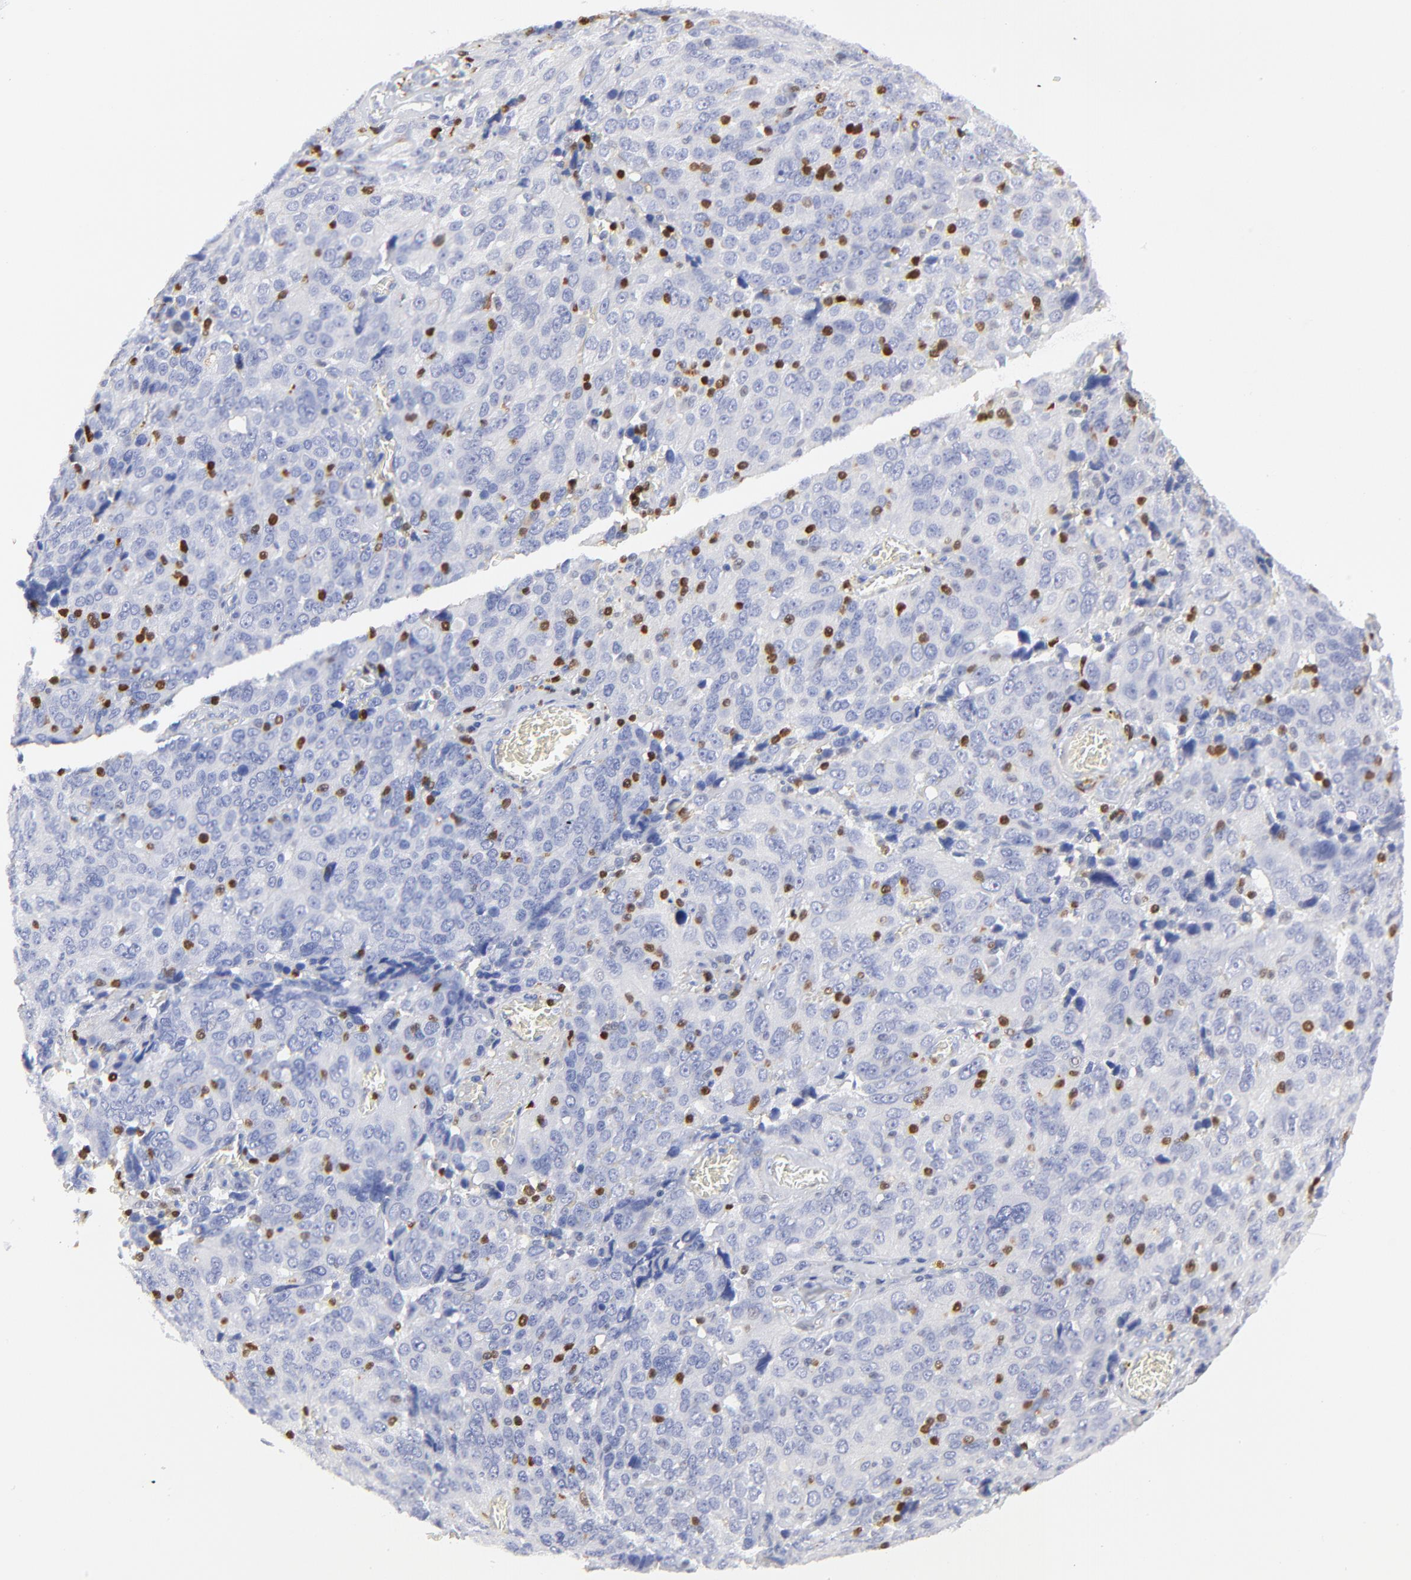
{"staining": {"intensity": "negative", "quantity": "none", "location": "none"}, "tissue": "ovarian cancer", "cell_type": "Tumor cells", "image_type": "cancer", "snomed": [{"axis": "morphology", "description": "Carcinoma, endometroid"}, {"axis": "topography", "description": "Ovary"}], "caption": "Immunohistochemistry (IHC) micrograph of ovarian endometroid carcinoma stained for a protein (brown), which reveals no expression in tumor cells.", "gene": "ZAP70", "patient": {"sex": "female", "age": 75}}